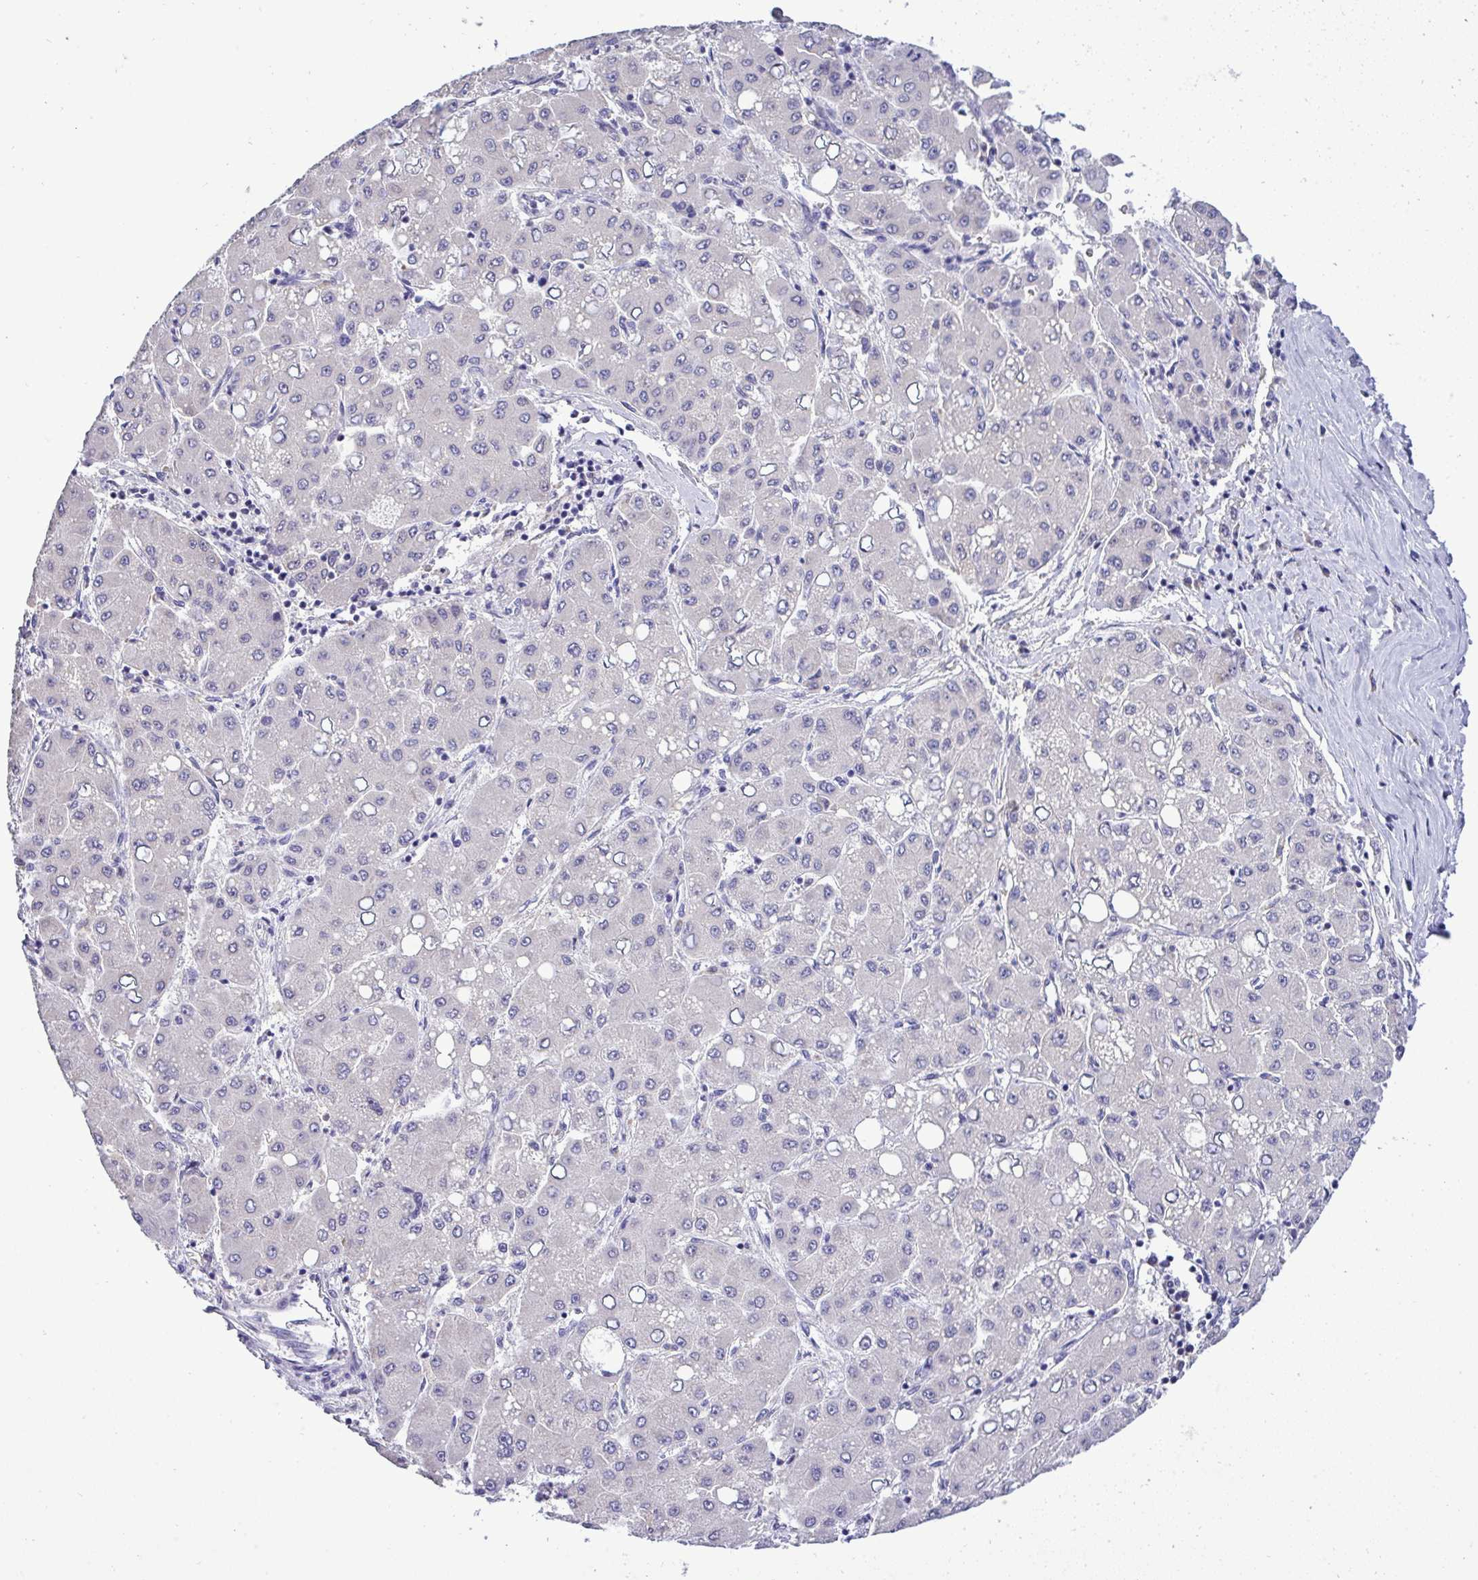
{"staining": {"intensity": "negative", "quantity": "none", "location": "none"}, "tissue": "liver cancer", "cell_type": "Tumor cells", "image_type": "cancer", "snomed": [{"axis": "morphology", "description": "Carcinoma, Hepatocellular, NOS"}, {"axis": "topography", "description": "Liver"}], "caption": "Tumor cells are negative for protein expression in human liver cancer (hepatocellular carcinoma).", "gene": "ST8SIA2", "patient": {"sex": "male", "age": 40}}